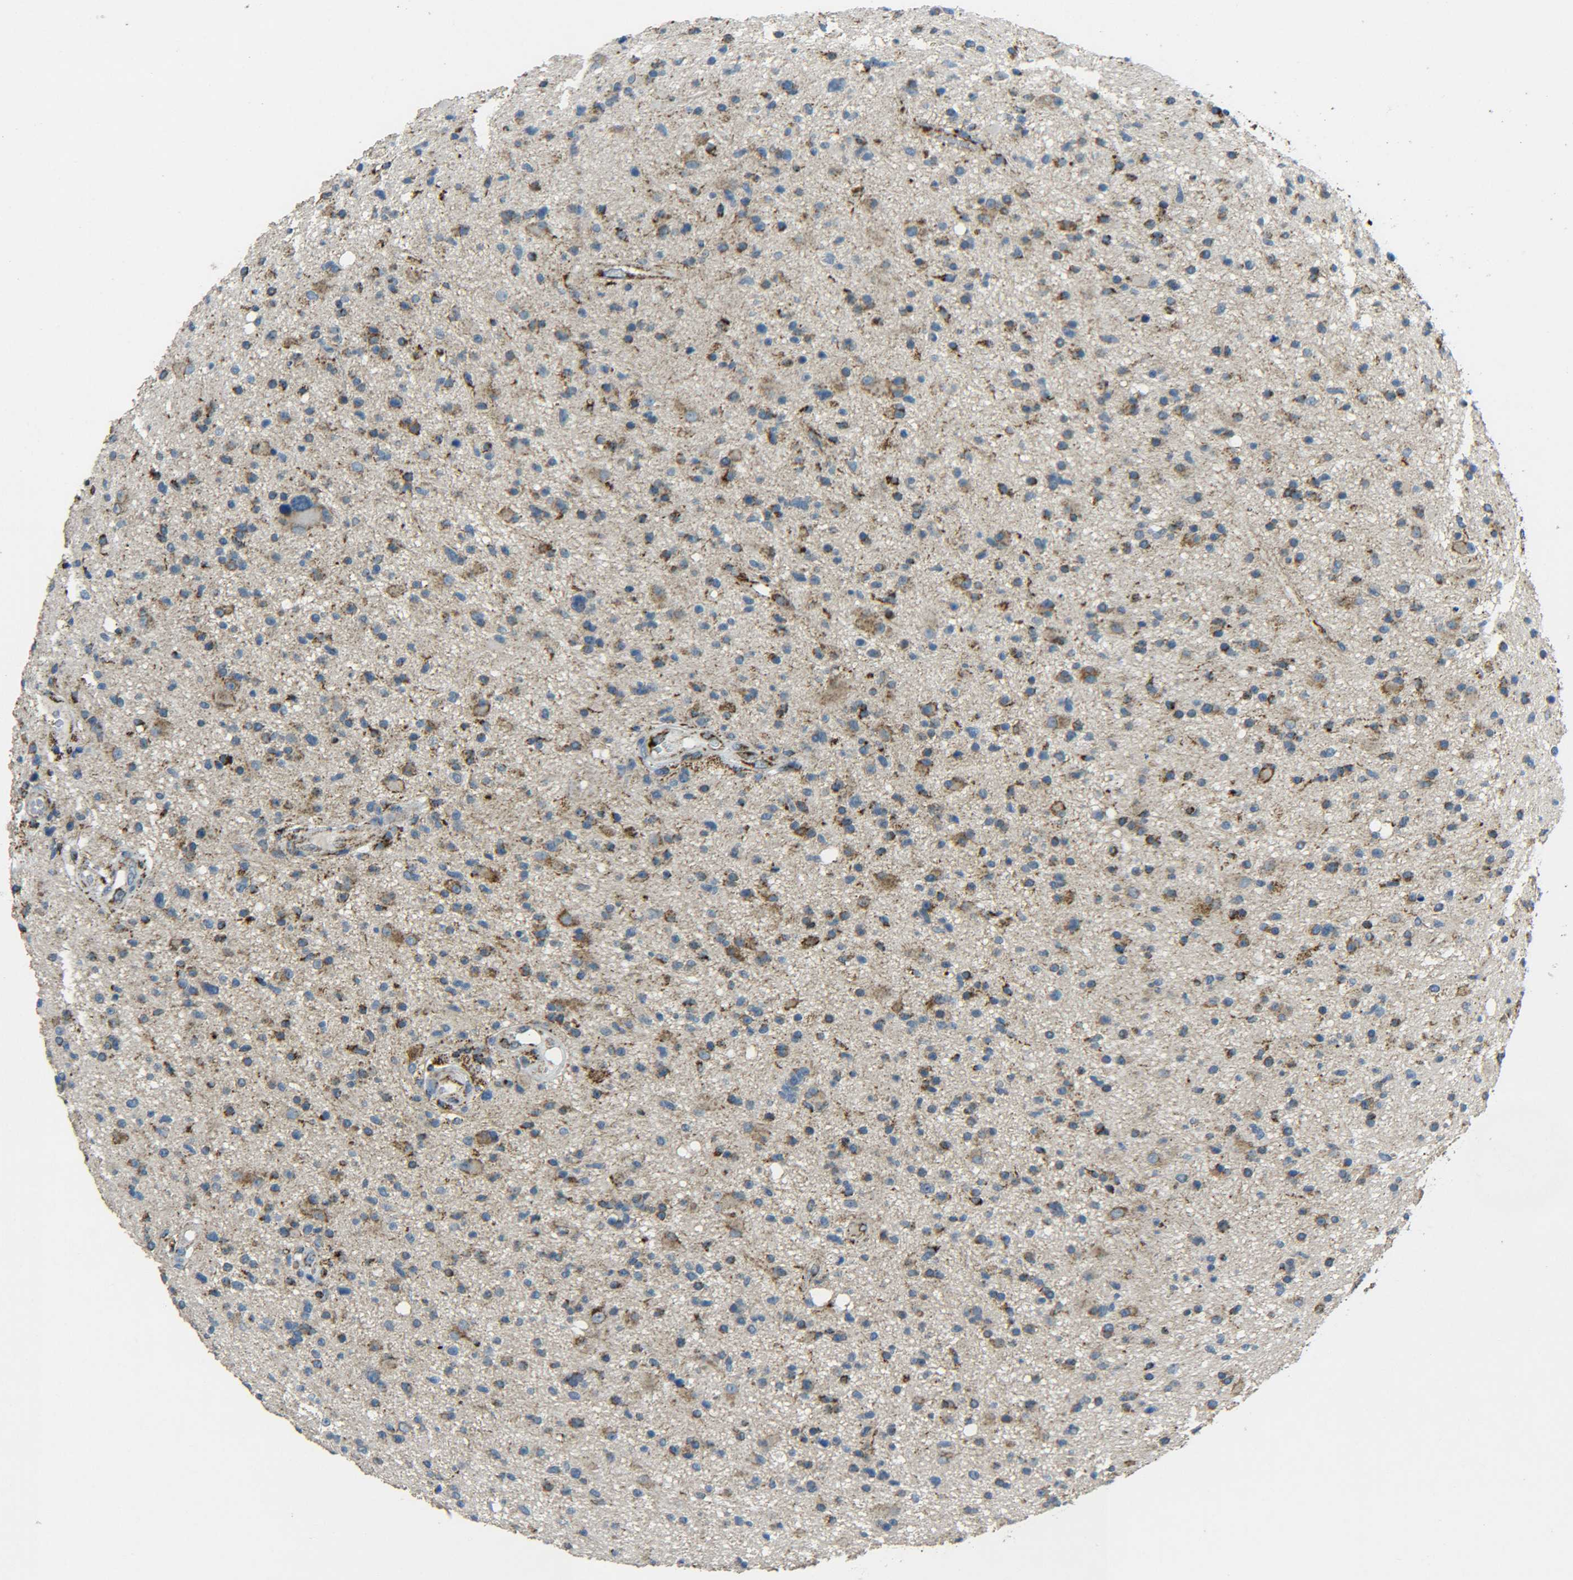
{"staining": {"intensity": "moderate", "quantity": "25%-75%", "location": "cytoplasmic/membranous"}, "tissue": "glioma", "cell_type": "Tumor cells", "image_type": "cancer", "snomed": [{"axis": "morphology", "description": "Glioma, malignant, High grade"}, {"axis": "topography", "description": "Brain"}], "caption": "A photomicrograph of human malignant high-grade glioma stained for a protein displays moderate cytoplasmic/membranous brown staining in tumor cells.", "gene": "CYB5R1", "patient": {"sex": "male", "age": 33}}